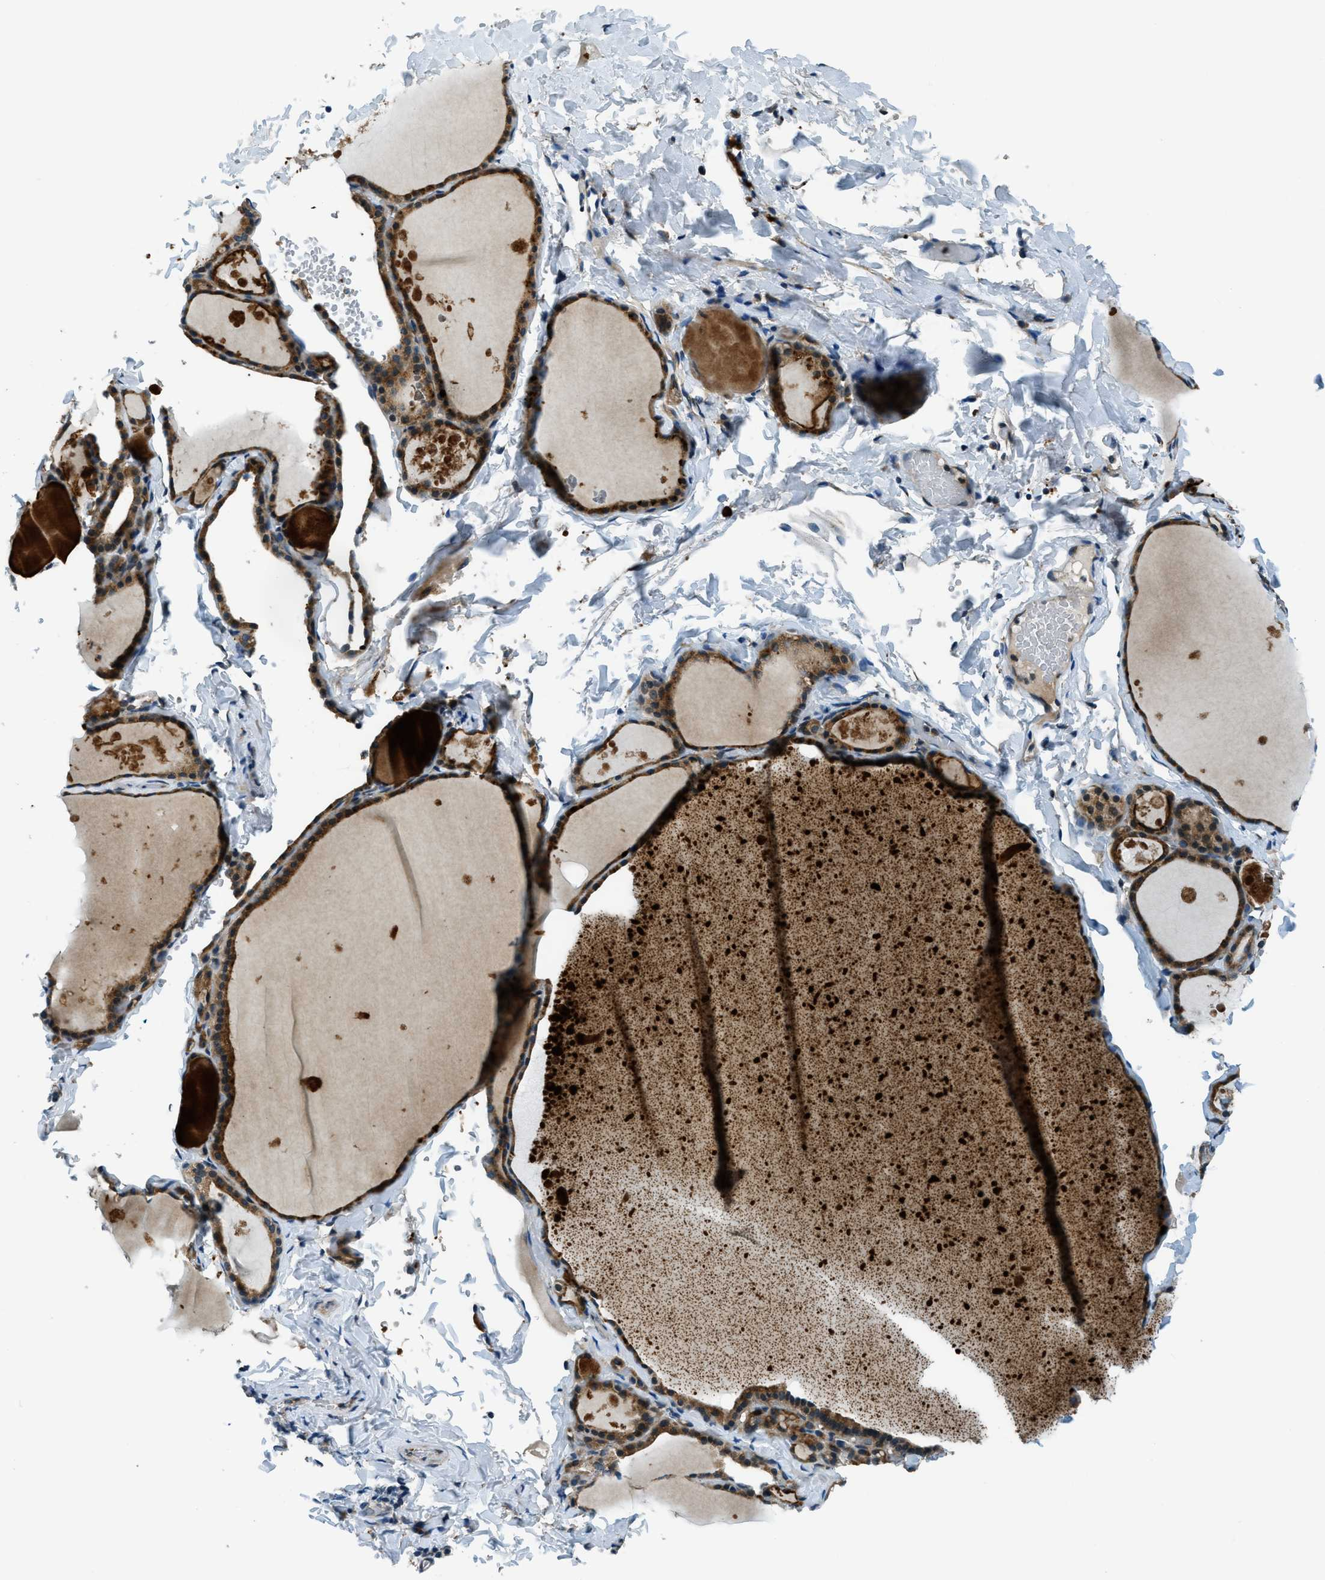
{"staining": {"intensity": "strong", "quantity": ">75%", "location": "cytoplasmic/membranous"}, "tissue": "thyroid gland", "cell_type": "Glandular cells", "image_type": "normal", "snomed": [{"axis": "morphology", "description": "Normal tissue, NOS"}, {"axis": "topography", "description": "Thyroid gland"}], "caption": "The photomicrograph exhibits a brown stain indicating the presence of a protein in the cytoplasmic/membranous of glandular cells in thyroid gland. Nuclei are stained in blue.", "gene": "GINM1", "patient": {"sex": "male", "age": 56}}